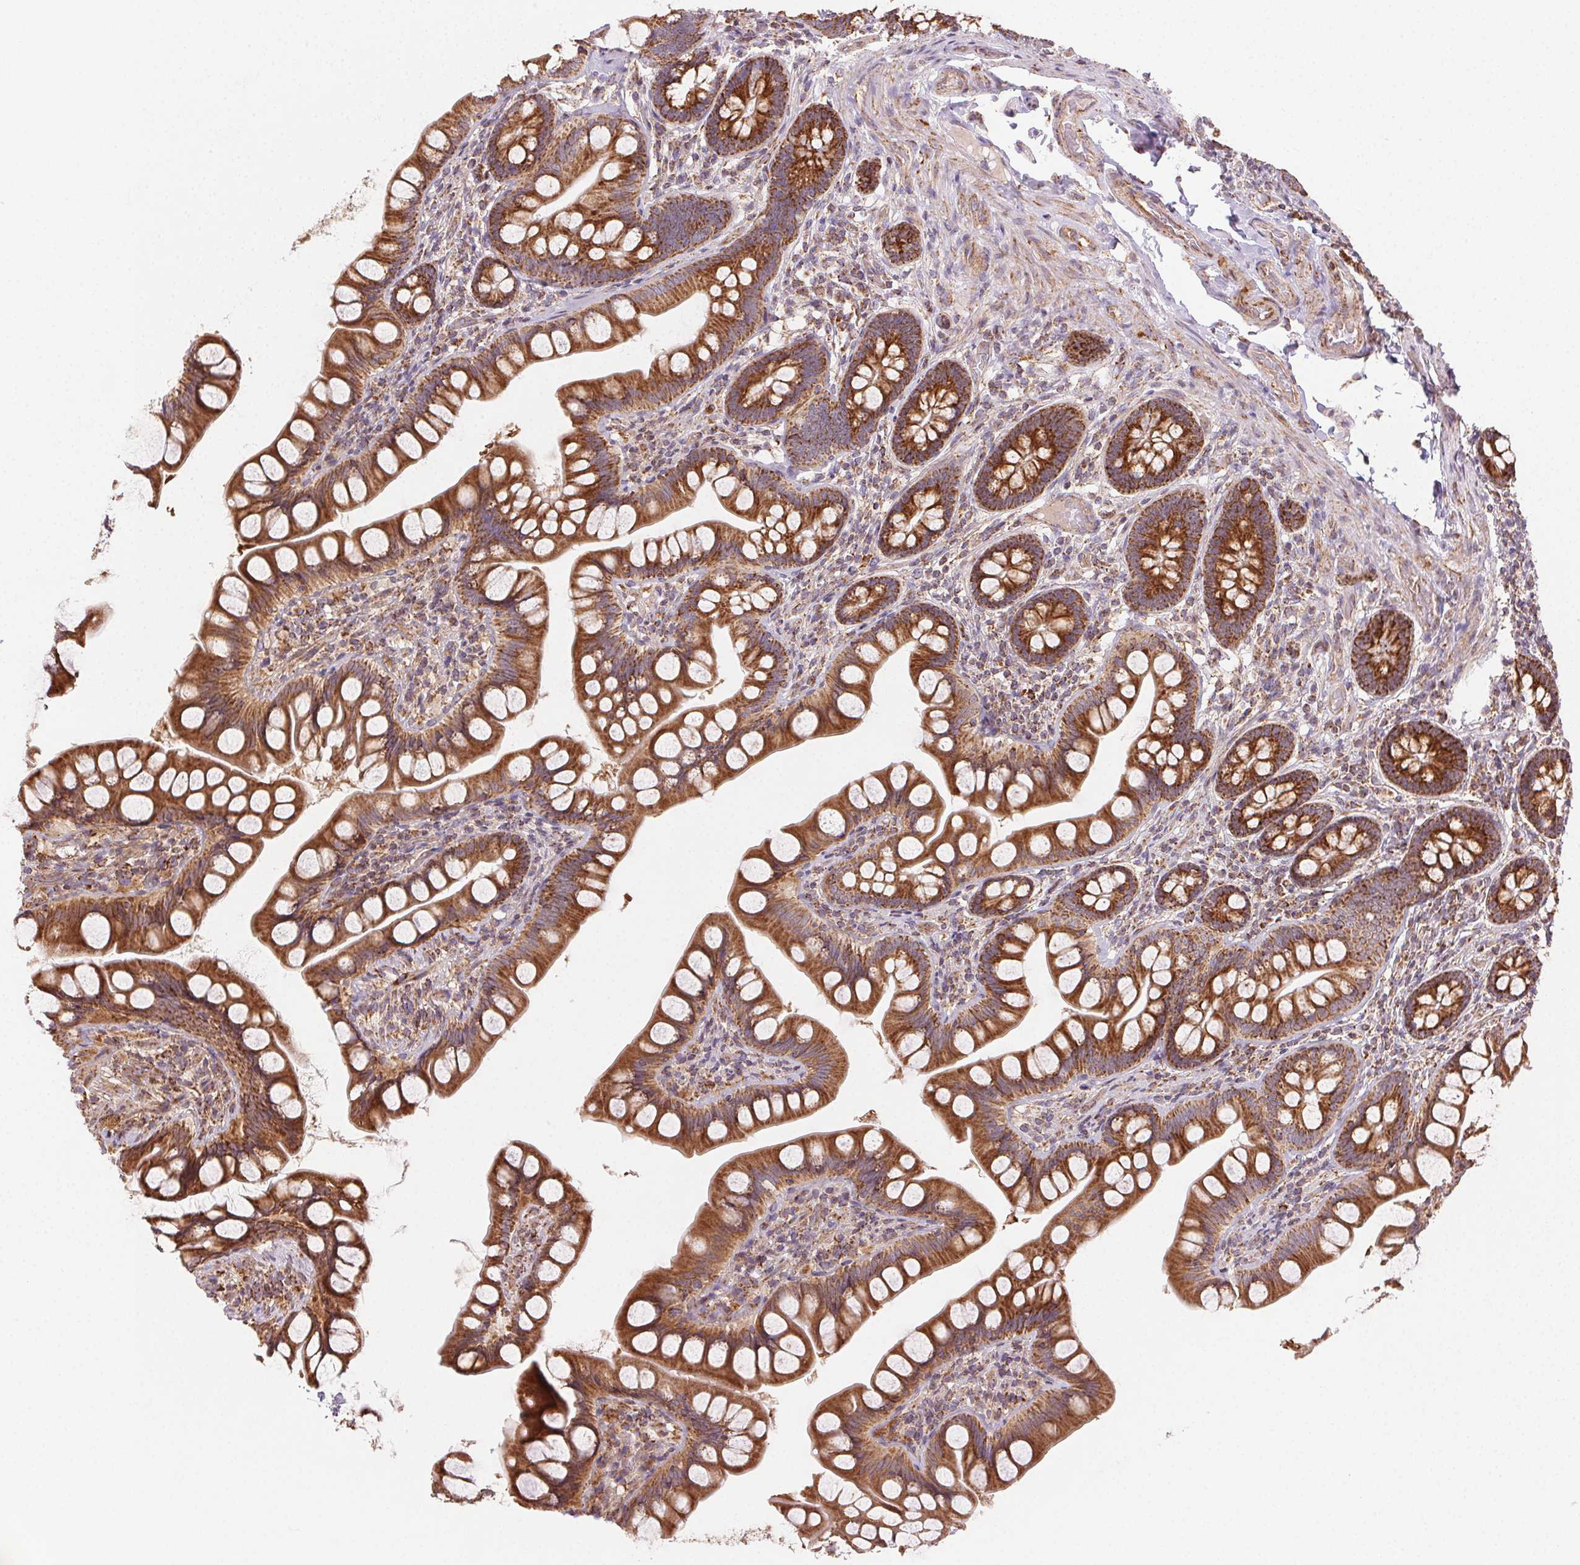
{"staining": {"intensity": "strong", "quantity": ">75%", "location": "cytoplasmic/membranous"}, "tissue": "small intestine", "cell_type": "Glandular cells", "image_type": "normal", "snomed": [{"axis": "morphology", "description": "Normal tissue, NOS"}, {"axis": "topography", "description": "Small intestine"}], "caption": "Protein analysis of unremarkable small intestine reveals strong cytoplasmic/membranous expression in approximately >75% of glandular cells. The protein is shown in brown color, while the nuclei are stained blue.", "gene": "CLPB", "patient": {"sex": "male", "age": 70}}